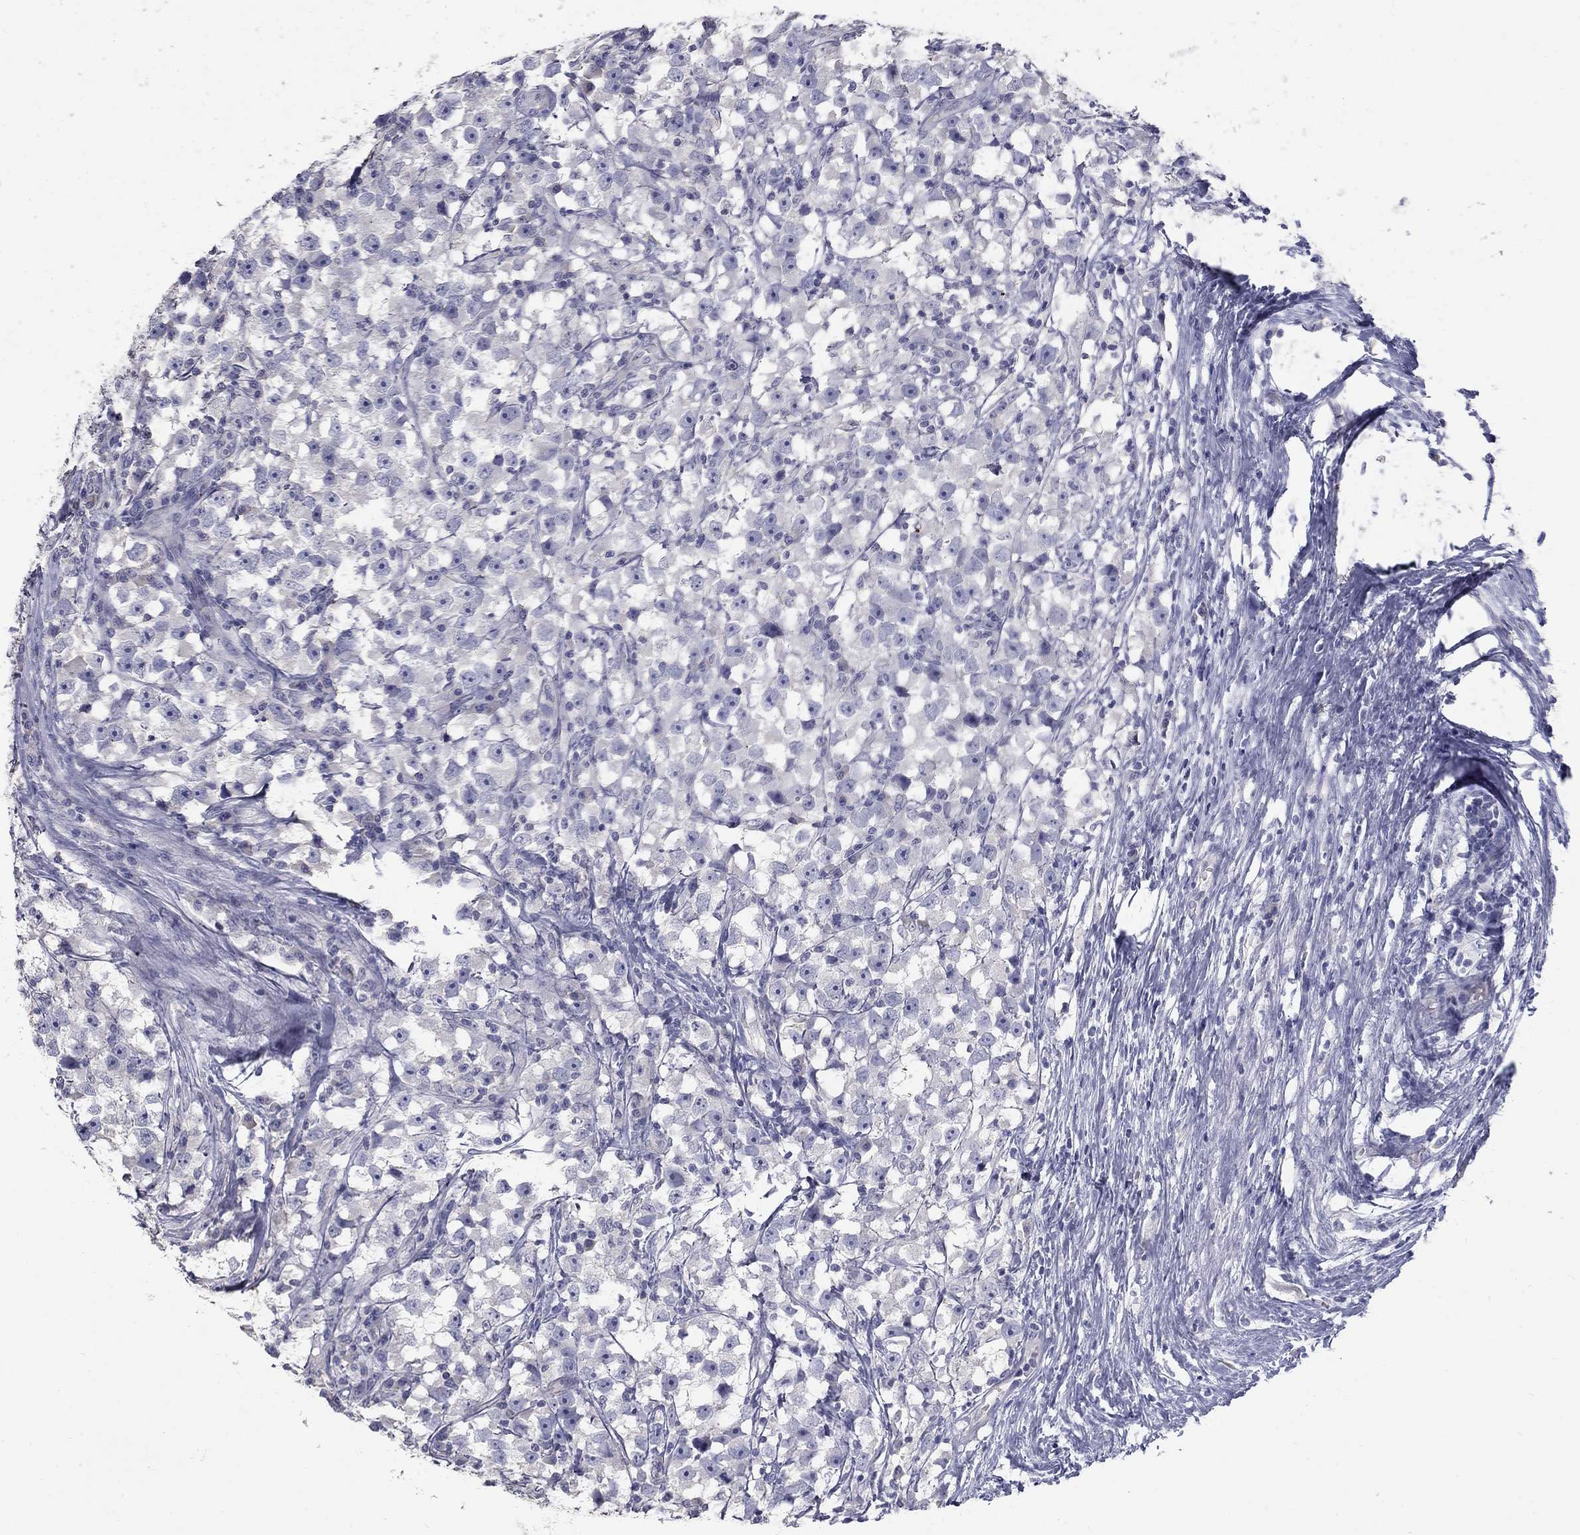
{"staining": {"intensity": "negative", "quantity": "none", "location": "none"}, "tissue": "testis cancer", "cell_type": "Tumor cells", "image_type": "cancer", "snomed": [{"axis": "morphology", "description": "Seminoma, NOS"}, {"axis": "topography", "description": "Testis"}], "caption": "This is an immunohistochemistry histopathology image of human testis cancer (seminoma). There is no staining in tumor cells.", "gene": "PTH1R", "patient": {"sex": "male", "age": 33}}